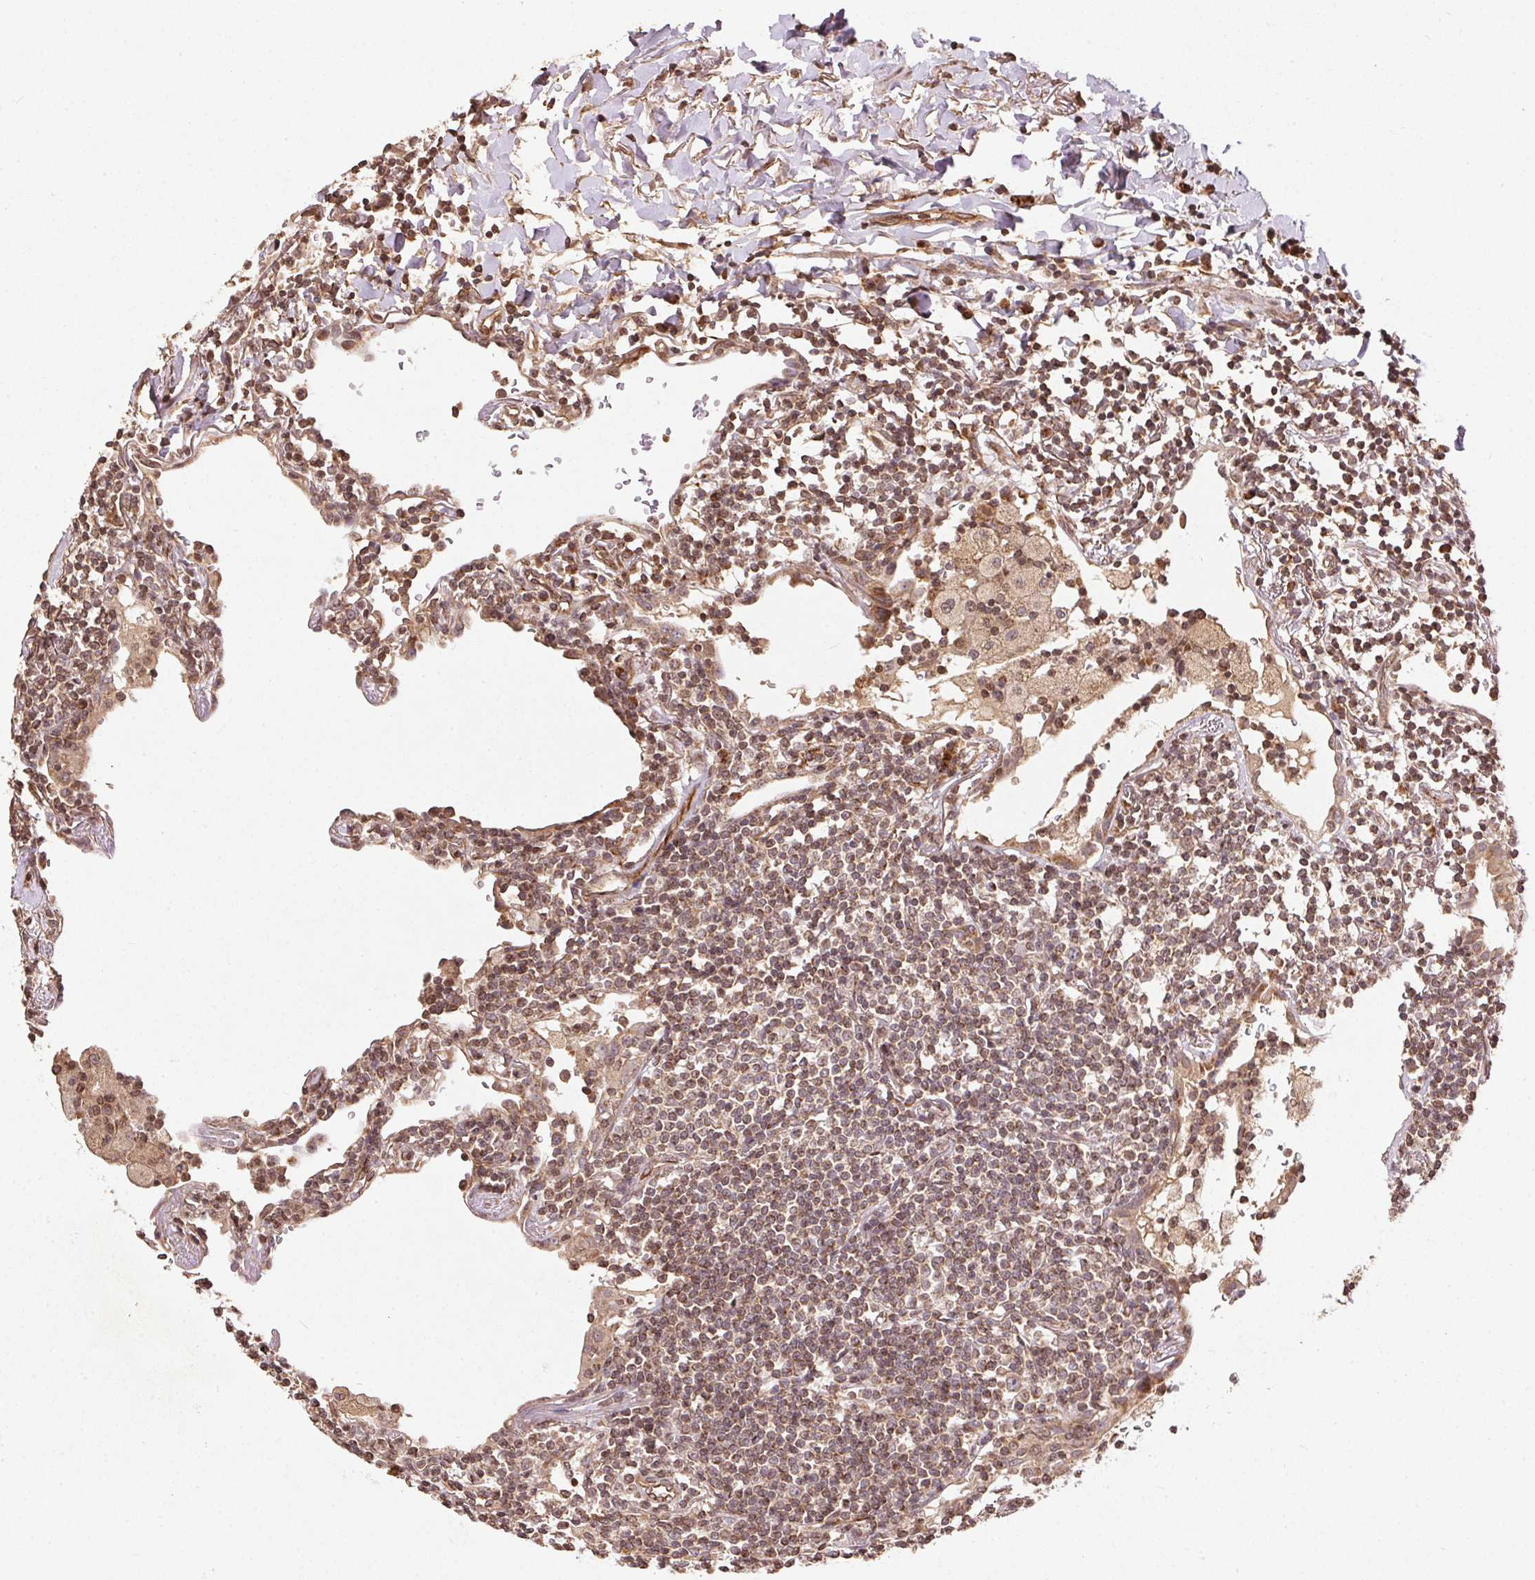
{"staining": {"intensity": "weak", "quantity": ">75%", "location": "cytoplasmic/membranous"}, "tissue": "lymphoma", "cell_type": "Tumor cells", "image_type": "cancer", "snomed": [{"axis": "morphology", "description": "Malignant lymphoma, non-Hodgkin's type, Low grade"}, {"axis": "topography", "description": "Lung"}], "caption": "Tumor cells reveal low levels of weak cytoplasmic/membranous staining in approximately >75% of cells in human malignant lymphoma, non-Hodgkin's type (low-grade). (DAB (3,3'-diaminobenzidine) IHC, brown staining for protein, blue staining for nuclei).", "gene": "SPRED2", "patient": {"sex": "female", "age": 71}}